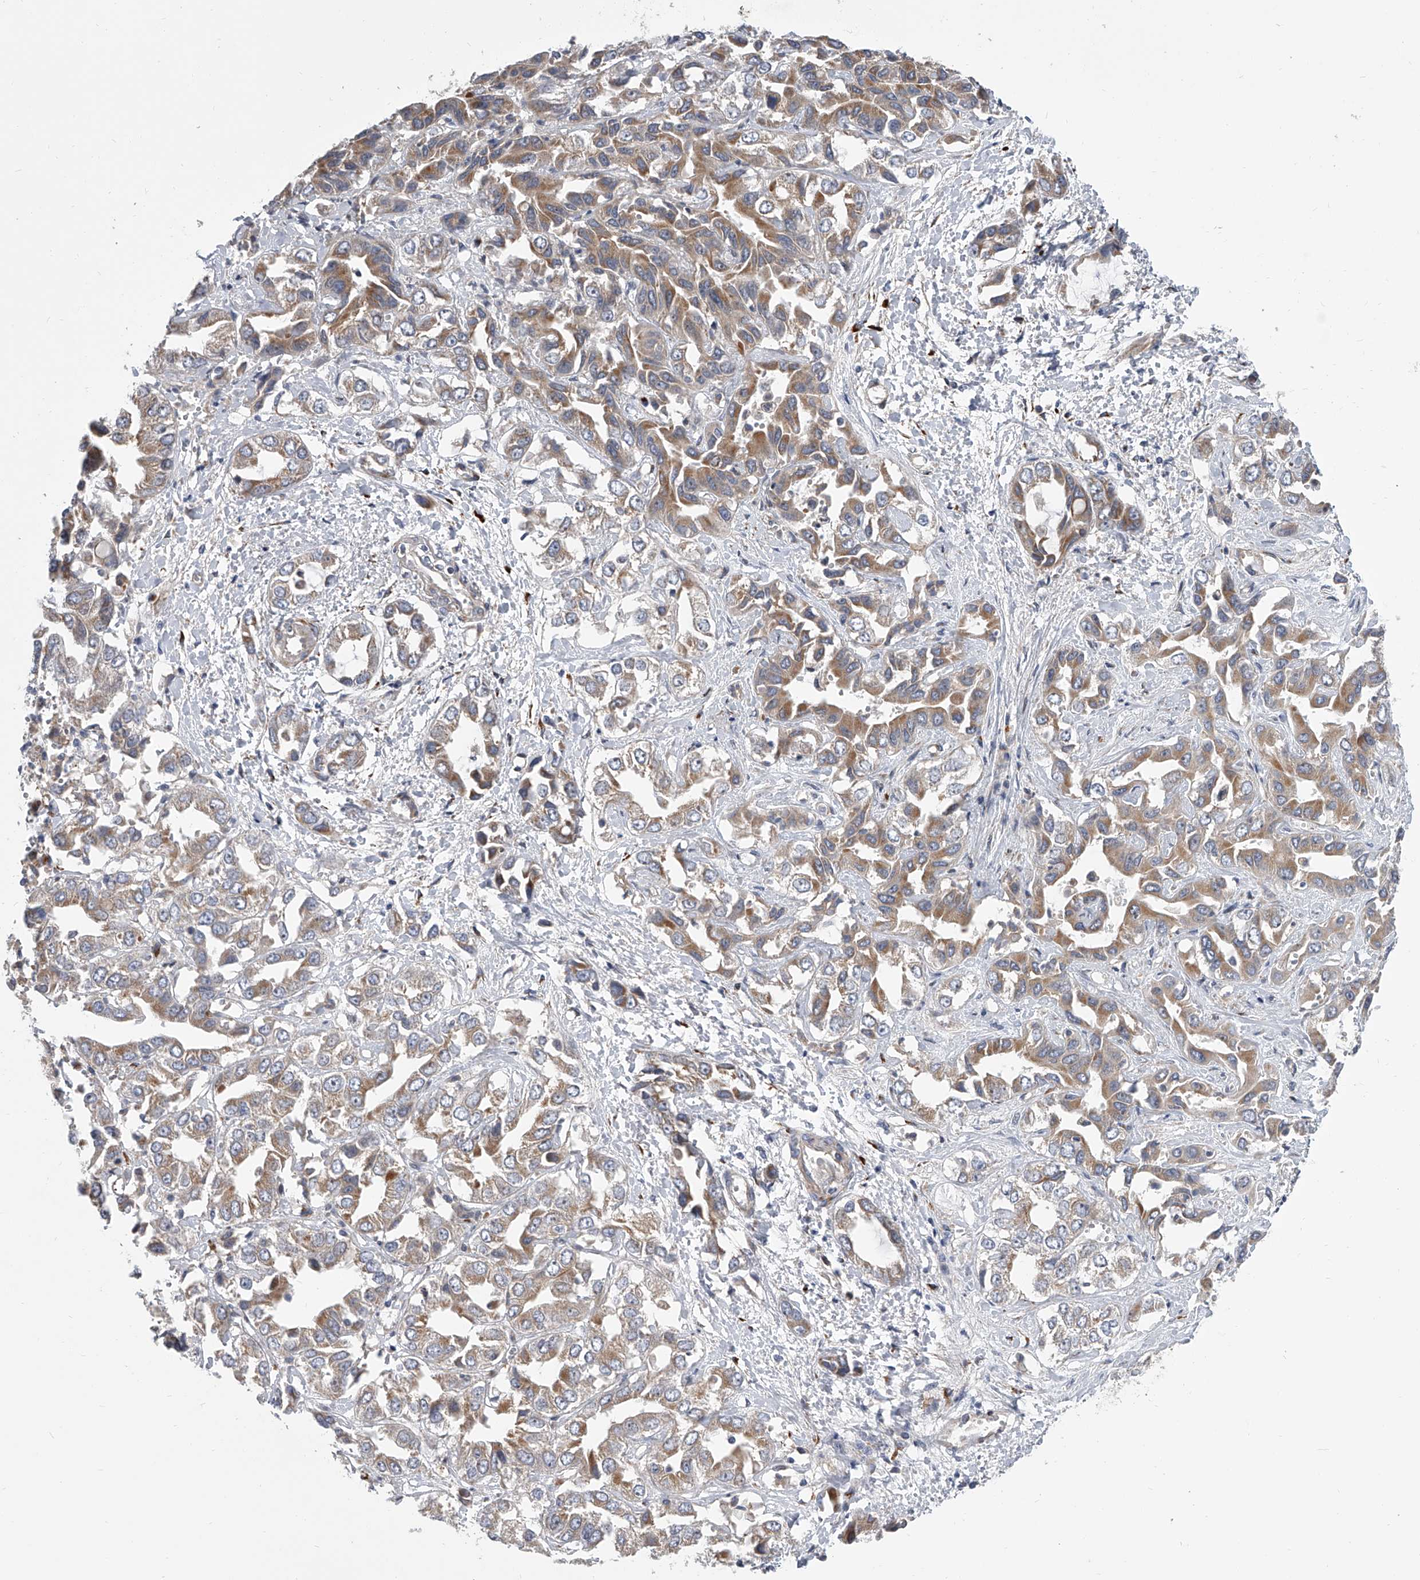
{"staining": {"intensity": "moderate", "quantity": ">75%", "location": "cytoplasmic/membranous"}, "tissue": "liver cancer", "cell_type": "Tumor cells", "image_type": "cancer", "snomed": [{"axis": "morphology", "description": "Cholangiocarcinoma"}, {"axis": "topography", "description": "Liver"}], "caption": "Liver cancer (cholangiocarcinoma) stained with a protein marker demonstrates moderate staining in tumor cells.", "gene": "DLGAP2", "patient": {"sex": "female", "age": 52}}